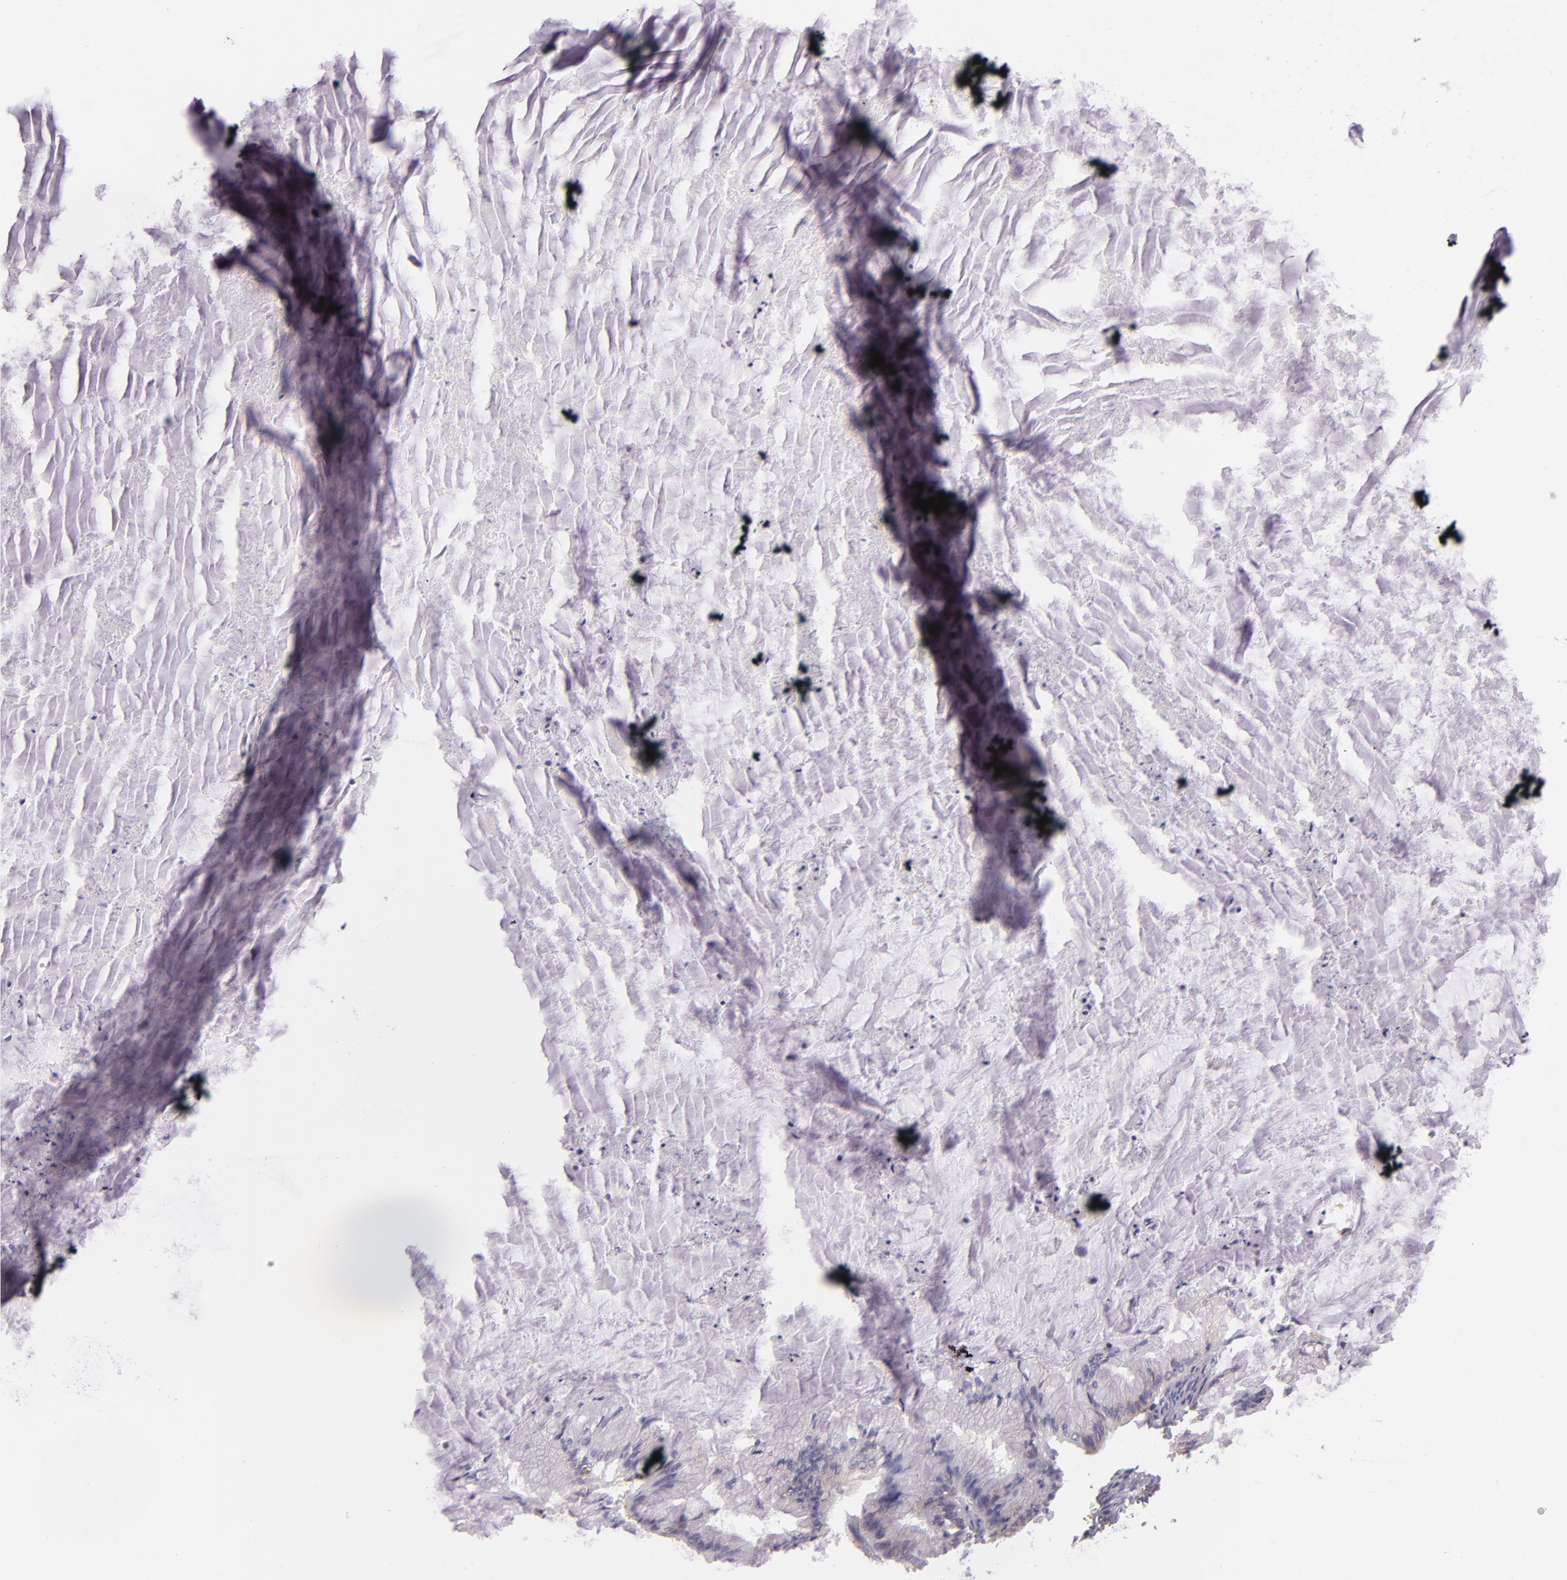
{"staining": {"intensity": "weak", "quantity": "<25%", "location": "cytoplasmic/membranous"}, "tissue": "ovarian cancer", "cell_type": "Tumor cells", "image_type": "cancer", "snomed": [{"axis": "morphology", "description": "Cystadenocarcinoma, mucinous, NOS"}, {"axis": "topography", "description": "Ovary"}], "caption": "Image shows no protein staining in tumor cells of ovarian mucinous cystadenocarcinoma tissue. Brightfield microscopy of IHC stained with DAB (3,3'-diaminobenzidine) (brown) and hematoxylin (blue), captured at high magnification.", "gene": "TLN1", "patient": {"sex": "female", "age": 57}}